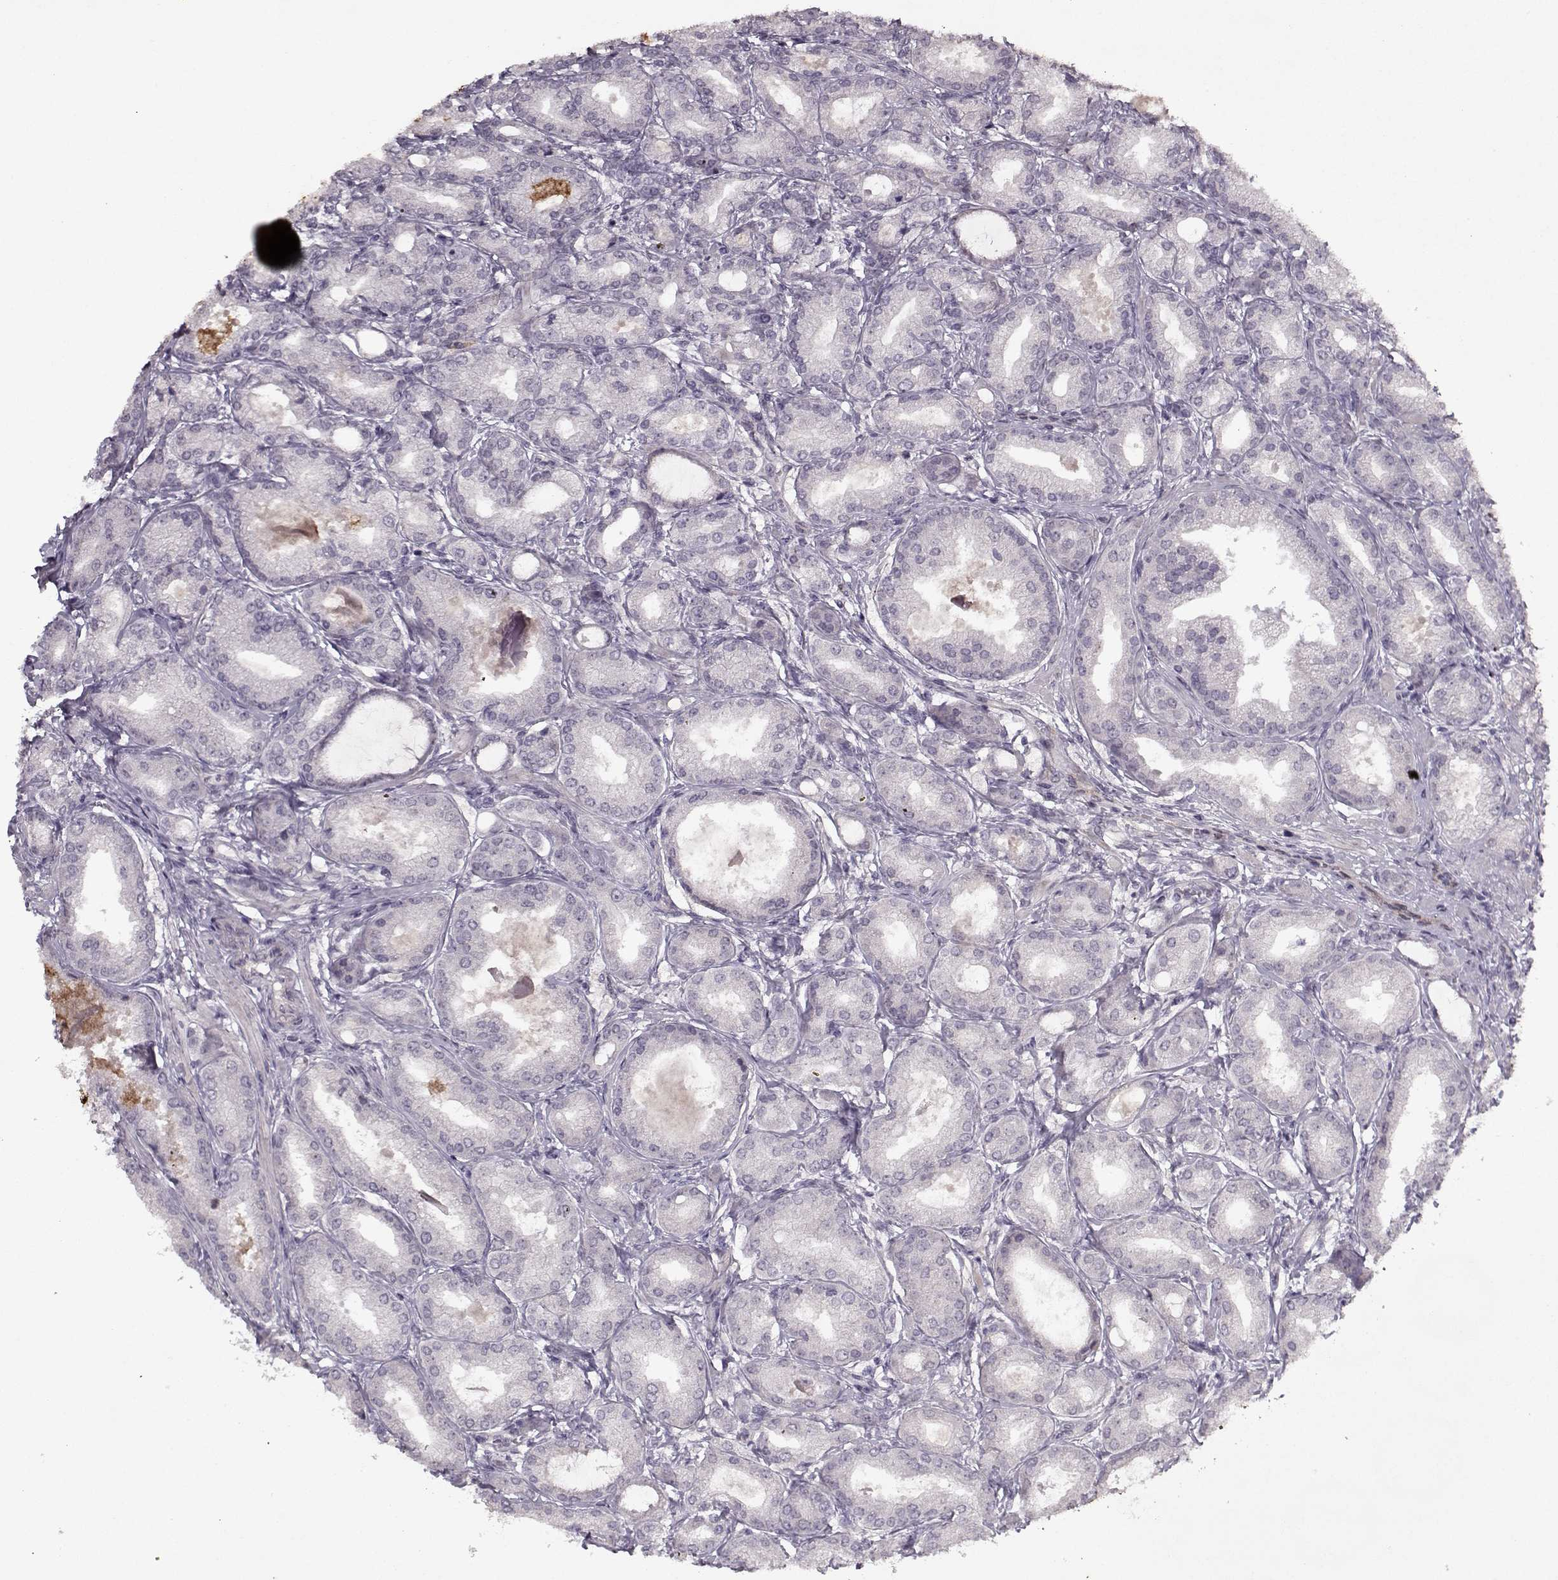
{"staining": {"intensity": "negative", "quantity": "none", "location": "none"}, "tissue": "prostate cancer", "cell_type": "Tumor cells", "image_type": "cancer", "snomed": [{"axis": "morphology", "description": "Adenocarcinoma, NOS"}, {"axis": "topography", "description": "Prostate and seminal vesicle, NOS"}, {"axis": "topography", "description": "Prostate"}], "caption": "High power microscopy image of an IHC histopathology image of adenocarcinoma (prostate), revealing no significant expression in tumor cells.", "gene": "KRT9", "patient": {"sex": "male", "age": 77}}